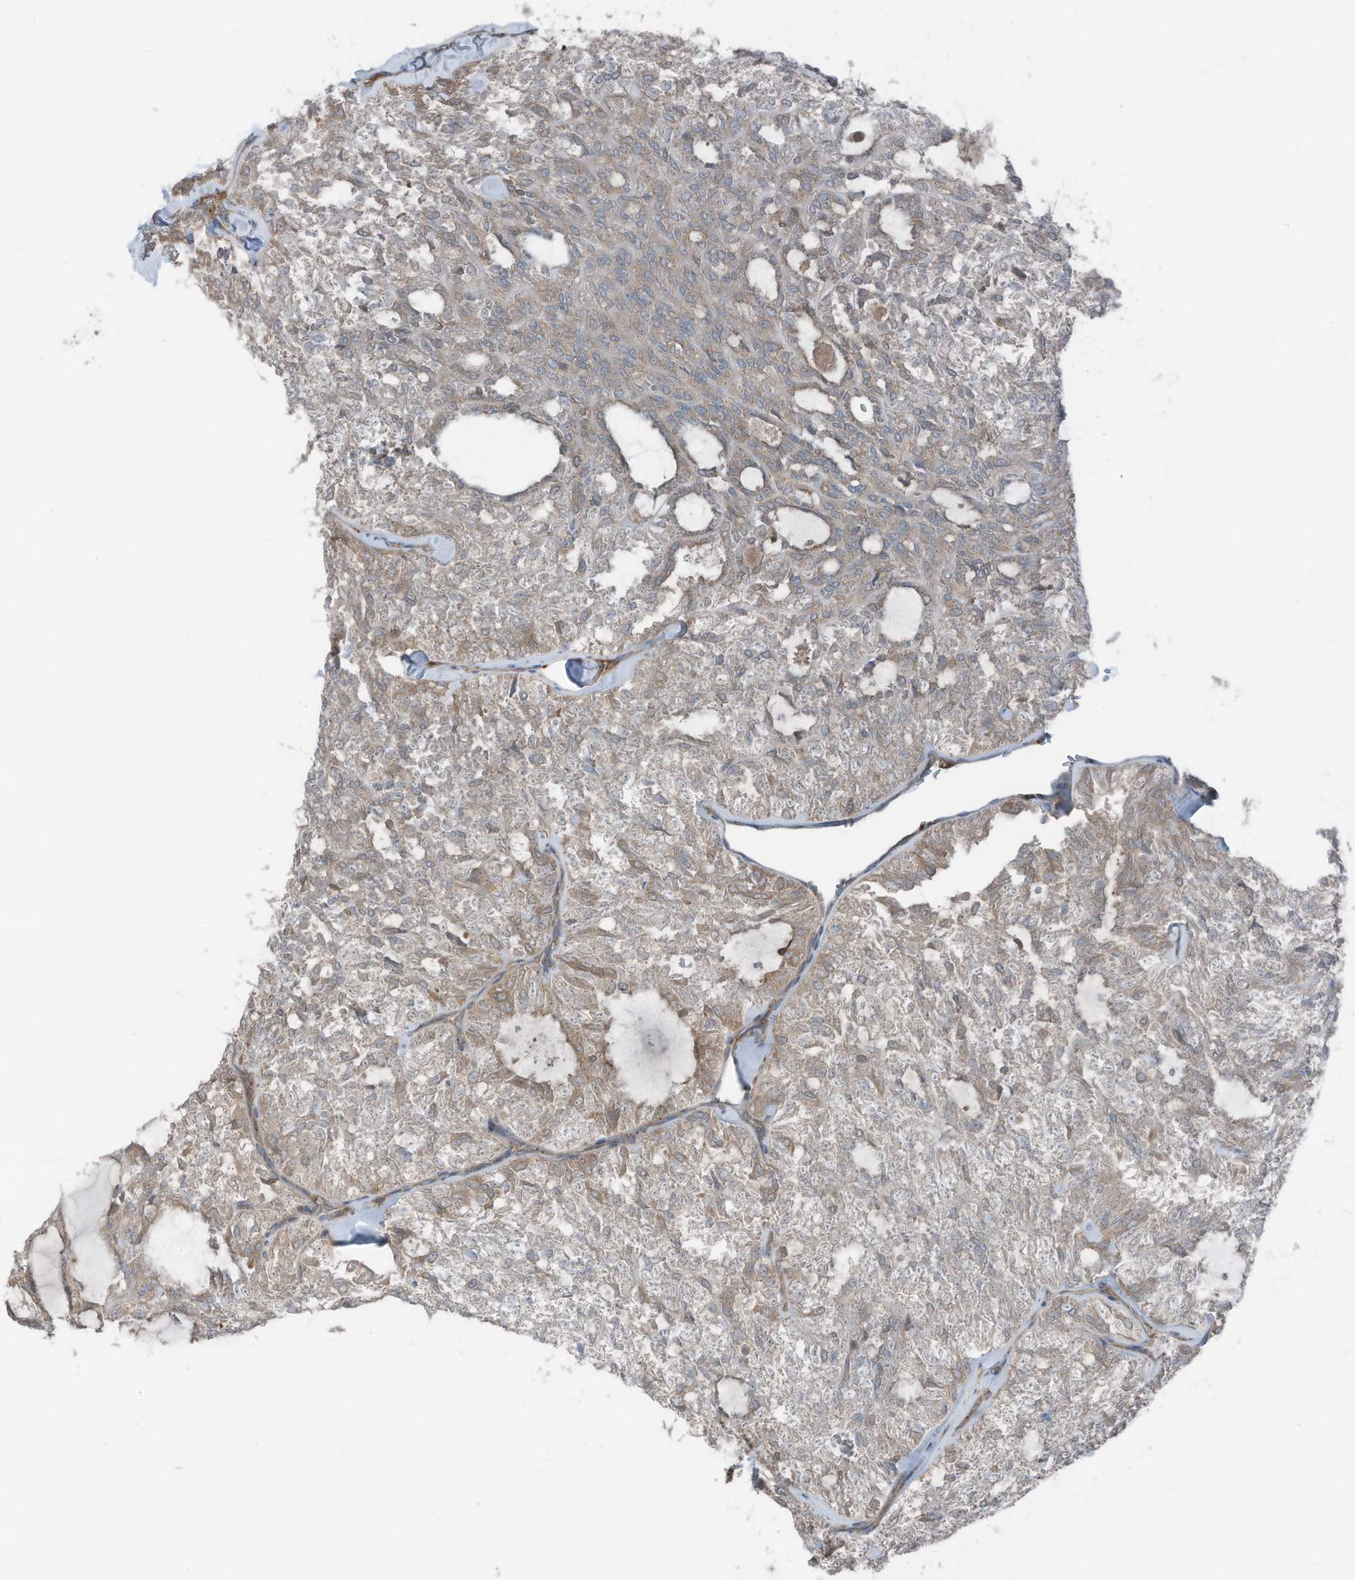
{"staining": {"intensity": "moderate", "quantity": "25%-75%", "location": "cytoplasmic/membranous"}, "tissue": "thyroid cancer", "cell_type": "Tumor cells", "image_type": "cancer", "snomed": [{"axis": "morphology", "description": "Follicular adenoma carcinoma, NOS"}, {"axis": "topography", "description": "Thyroid gland"}], "caption": "A brown stain shows moderate cytoplasmic/membranous expression of a protein in thyroid follicular adenoma carcinoma tumor cells. Immunohistochemistry (ihc) stains the protein of interest in brown and the nuclei are stained blue.", "gene": "TXNDC9", "patient": {"sex": "male", "age": 75}}